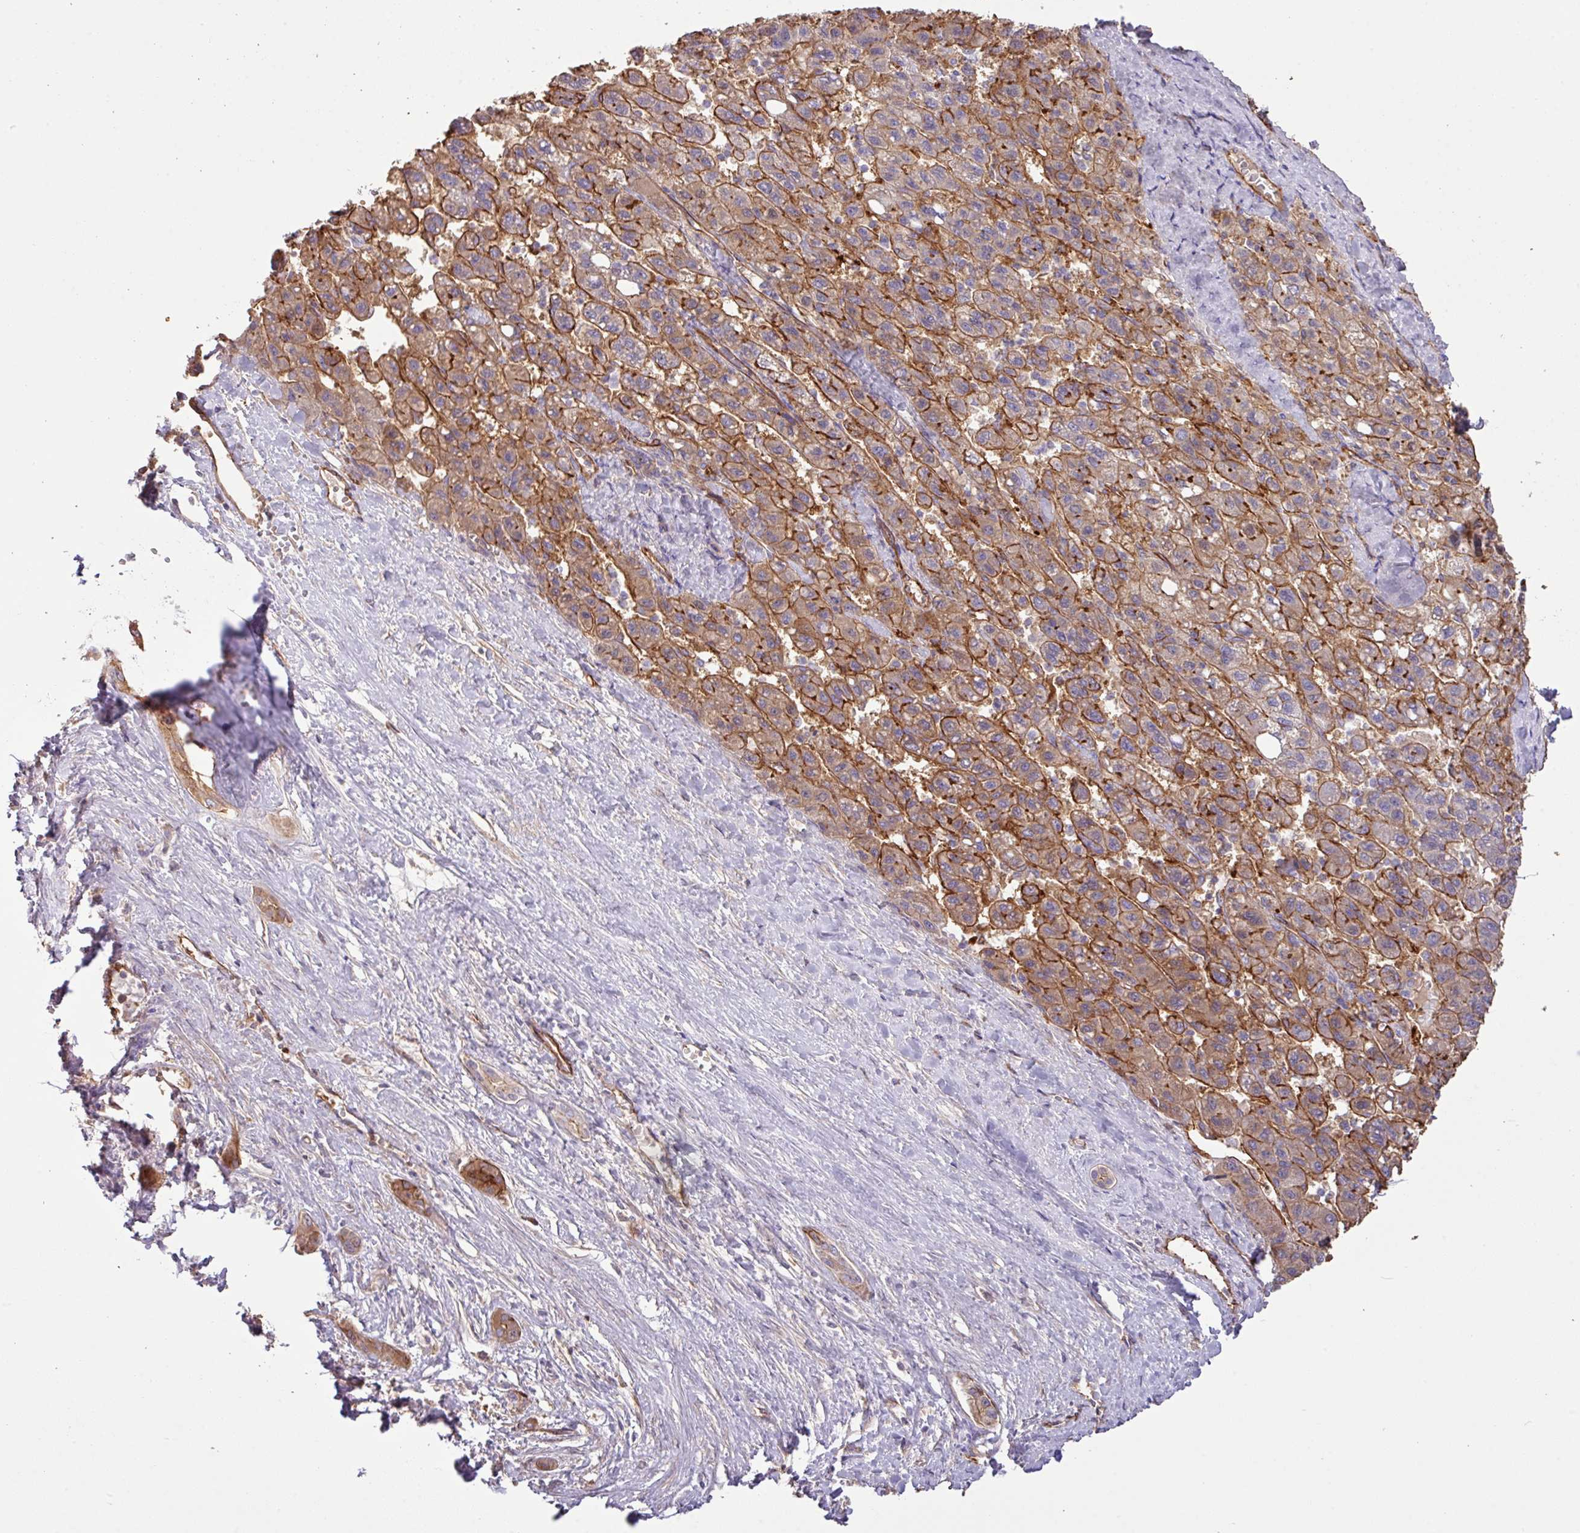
{"staining": {"intensity": "strong", "quantity": ">75%", "location": "cytoplasmic/membranous"}, "tissue": "liver cancer", "cell_type": "Tumor cells", "image_type": "cancer", "snomed": [{"axis": "morphology", "description": "Carcinoma, Hepatocellular, NOS"}, {"axis": "topography", "description": "Liver"}], "caption": "Liver cancer (hepatocellular carcinoma) stained for a protein (brown) exhibits strong cytoplasmic/membranous positive expression in approximately >75% of tumor cells.", "gene": "LRRC53", "patient": {"sex": "female", "age": 82}}